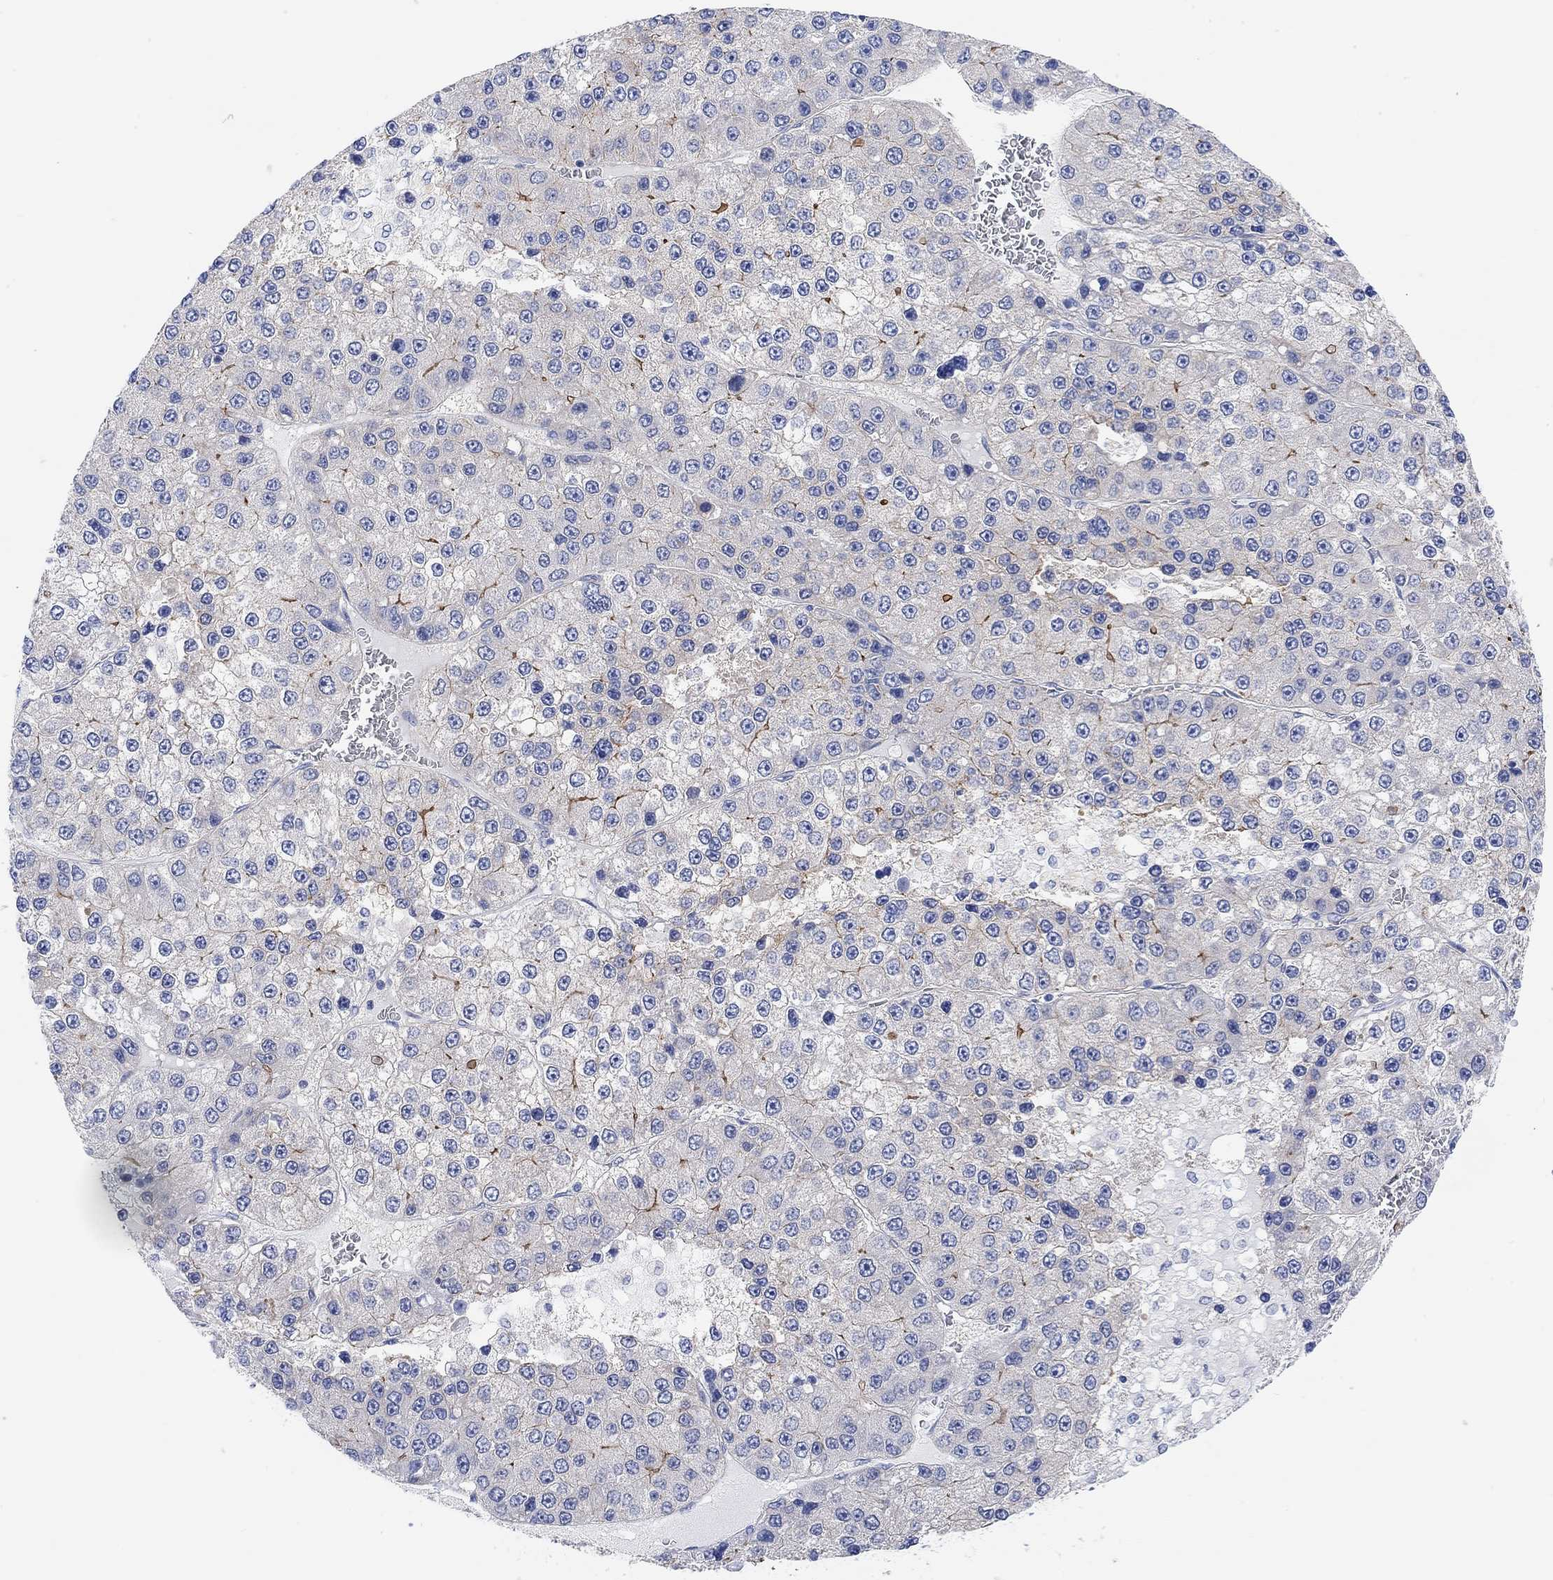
{"staining": {"intensity": "strong", "quantity": "<25%", "location": "cytoplasmic/membranous"}, "tissue": "liver cancer", "cell_type": "Tumor cells", "image_type": "cancer", "snomed": [{"axis": "morphology", "description": "Carcinoma, Hepatocellular, NOS"}, {"axis": "topography", "description": "Liver"}], "caption": "The photomicrograph displays immunohistochemical staining of liver cancer (hepatocellular carcinoma). There is strong cytoplasmic/membranous positivity is seen in about <25% of tumor cells.", "gene": "RGS1", "patient": {"sex": "female", "age": 73}}